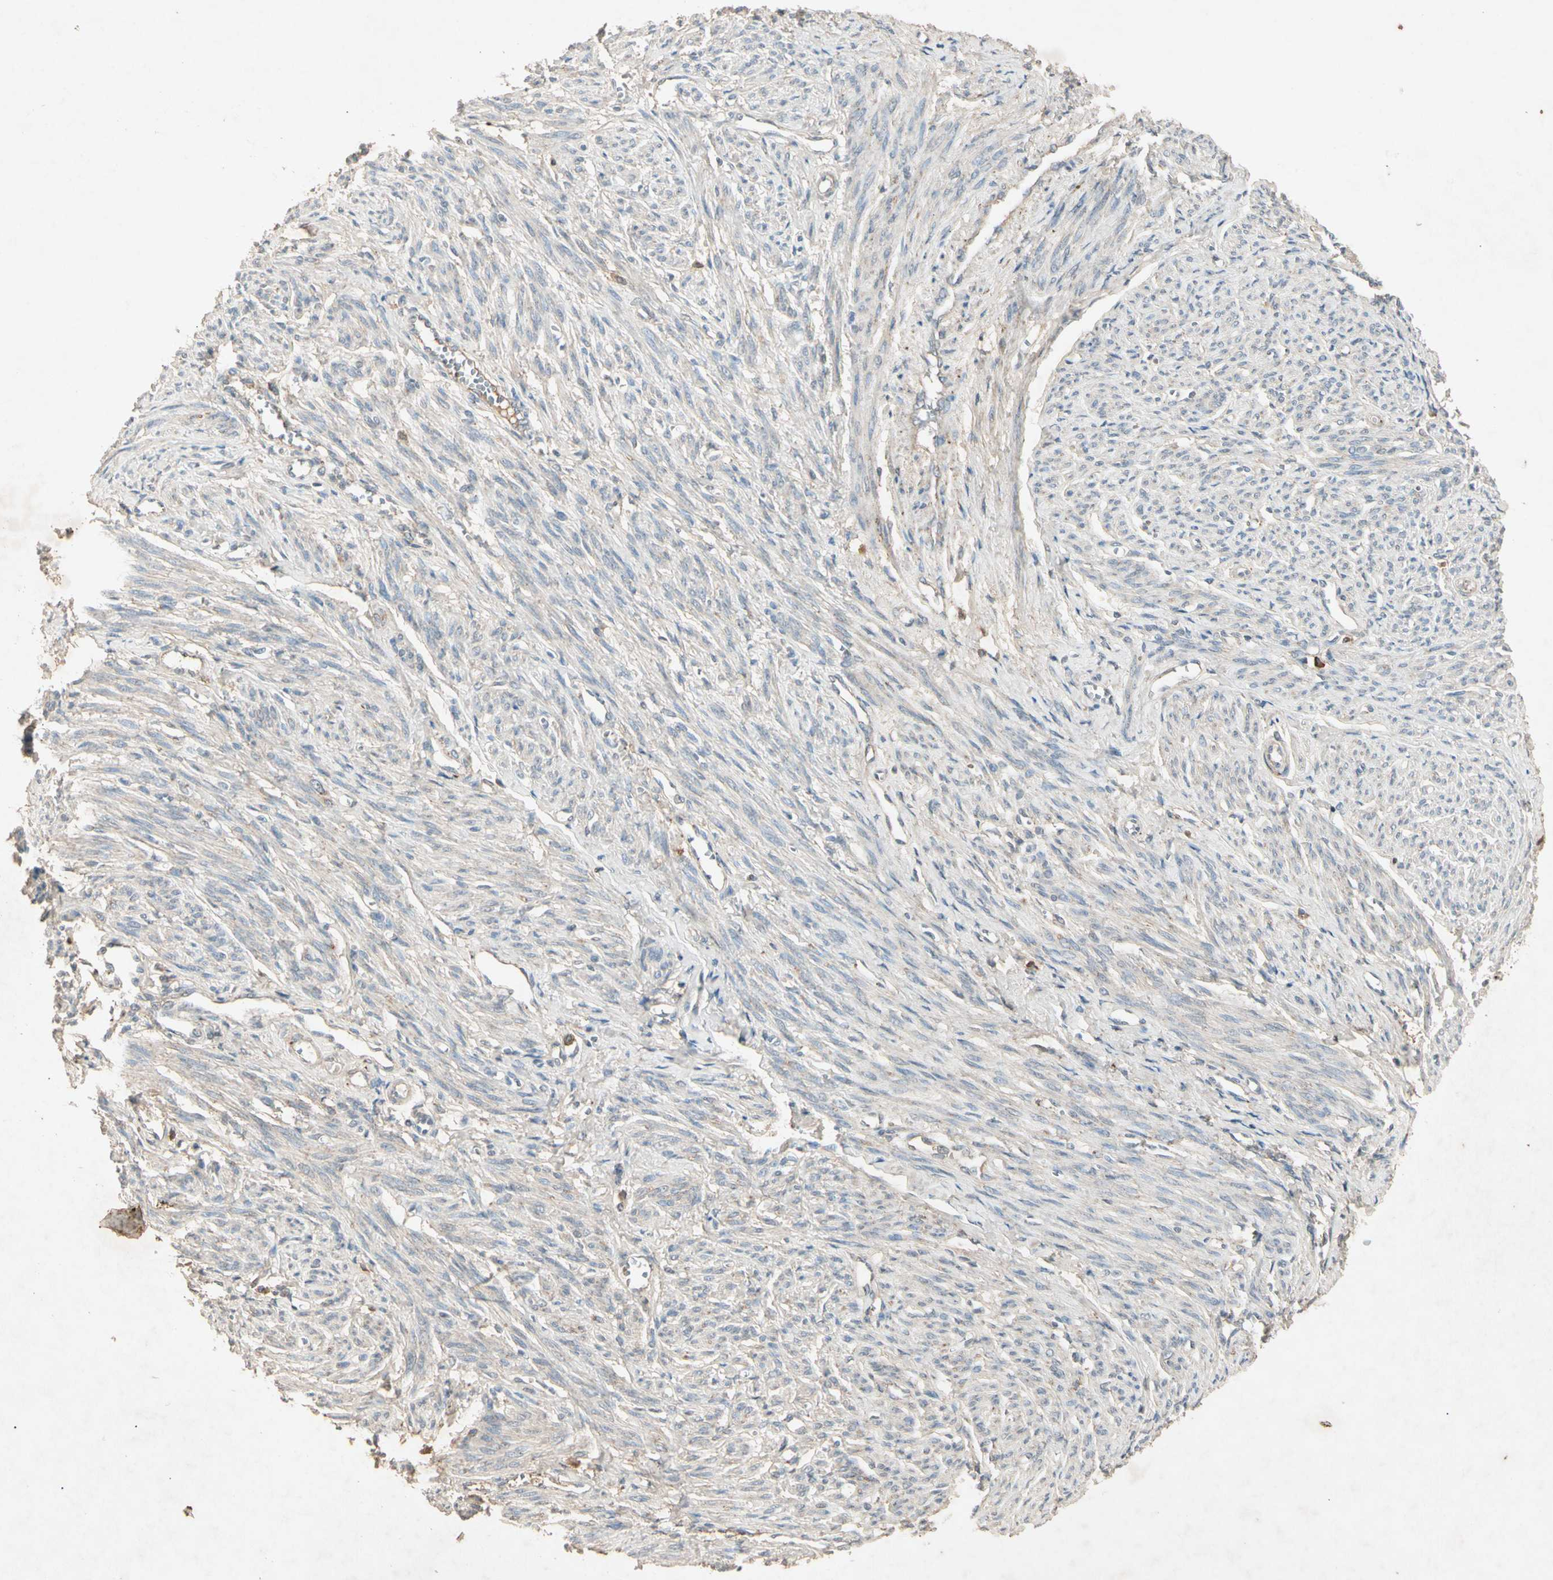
{"staining": {"intensity": "weak", "quantity": "25%-75%", "location": "cytoplasmic/membranous"}, "tissue": "smooth muscle", "cell_type": "Smooth muscle cells", "image_type": "normal", "snomed": [{"axis": "morphology", "description": "Normal tissue, NOS"}, {"axis": "topography", "description": "Smooth muscle"}], "caption": "The immunohistochemical stain labels weak cytoplasmic/membranous expression in smooth muscle cells of unremarkable smooth muscle. The protein is shown in brown color, while the nuclei are stained blue.", "gene": "GPLD1", "patient": {"sex": "female", "age": 65}}